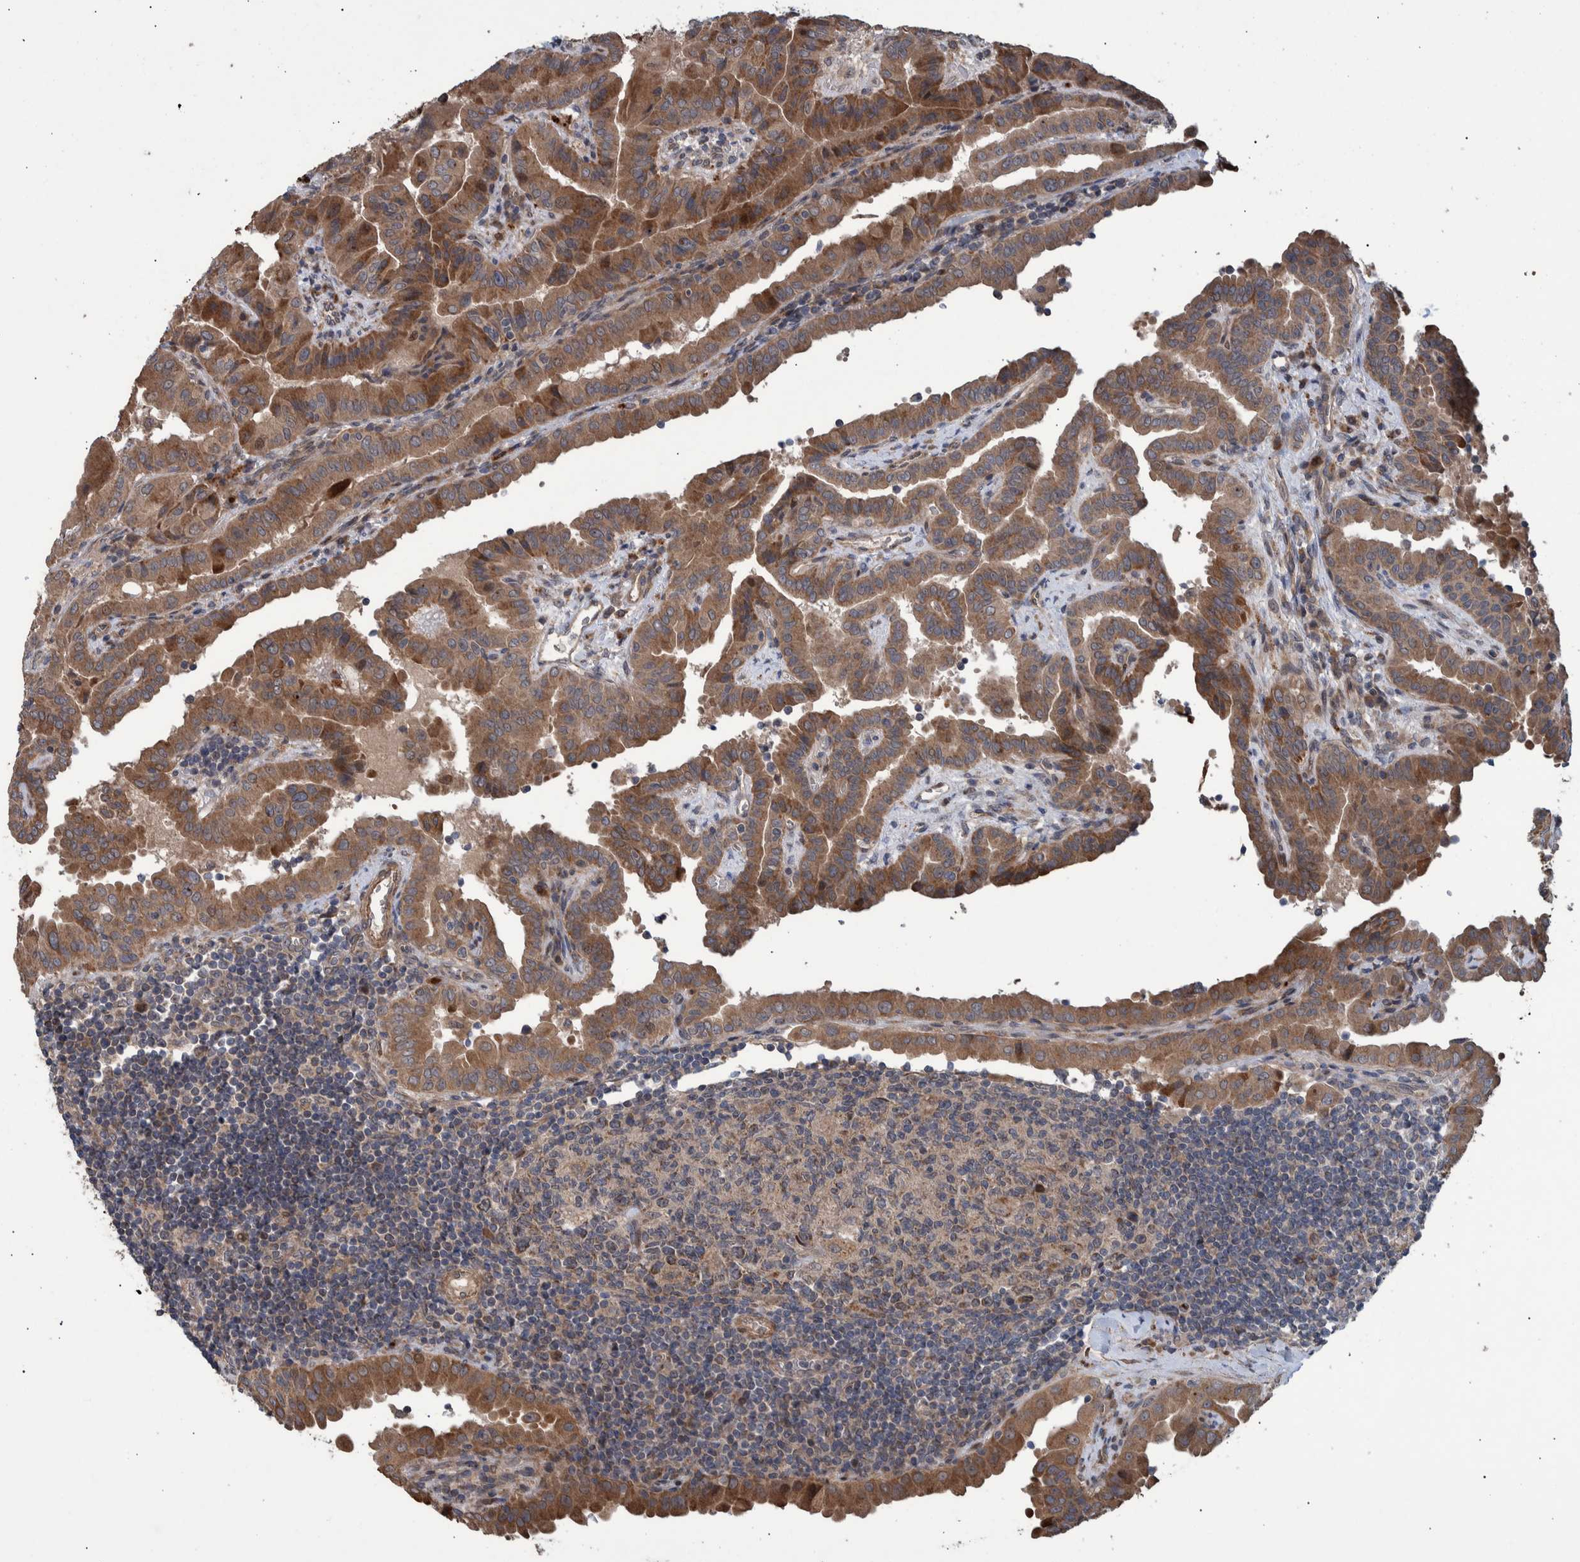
{"staining": {"intensity": "moderate", "quantity": ">75%", "location": "cytoplasmic/membranous"}, "tissue": "thyroid cancer", "cell_type": "Tumor cells", "image_type": "cancer", "snomed": [{"axis": "morphology", "description": "Papillary adenocarcinoma, NOS"}, {"axis": "topography", "description": "Thyroid gland"}], "caption": "Immunohistochemical staining of human thyroid cancer (papillary adenocarcinoma) reveals moderate cytoplasmic/membranous protein positivity in approximately >75% of tumor cells.", "gene": "B3GNTL1", "patient": {"sex": "male", "age": 33}}